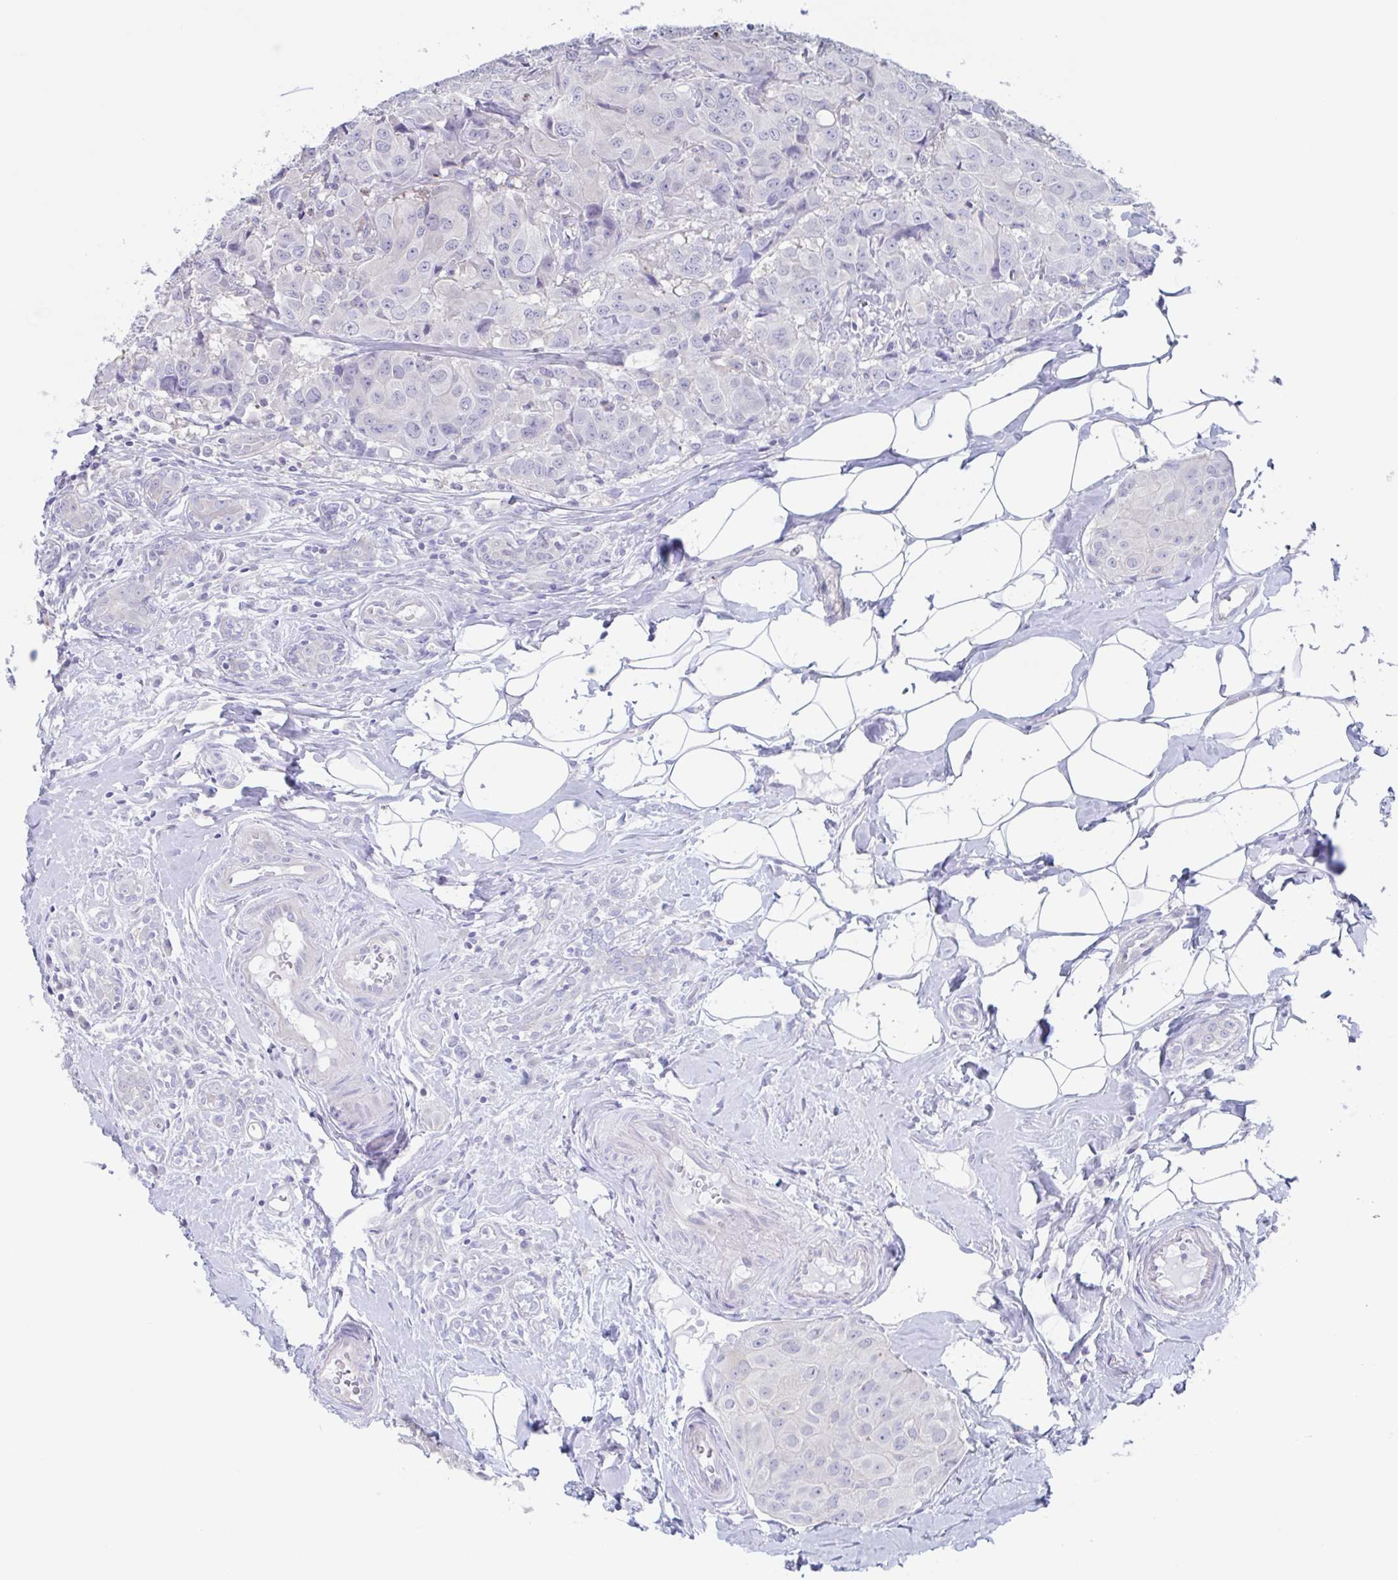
{"staining": {"intensity": "negative", "quantity": "none", "location": "none"}, "tissue": "breast cancer", "cell_type": "Tumor cells", "image_type": "cancer", "snomed": [{"axis": "morphology", "description": "Duct carcinoma"}, {"axis": "topography", "description": "Breast"}], "caption": "A high-resolution image shows immunohistochemistry staining of breast cancer, which demonstrates no significant staining in tumor cells.", "gene": "CHMP5", "patient": {"sex": "female", "age": 43}}